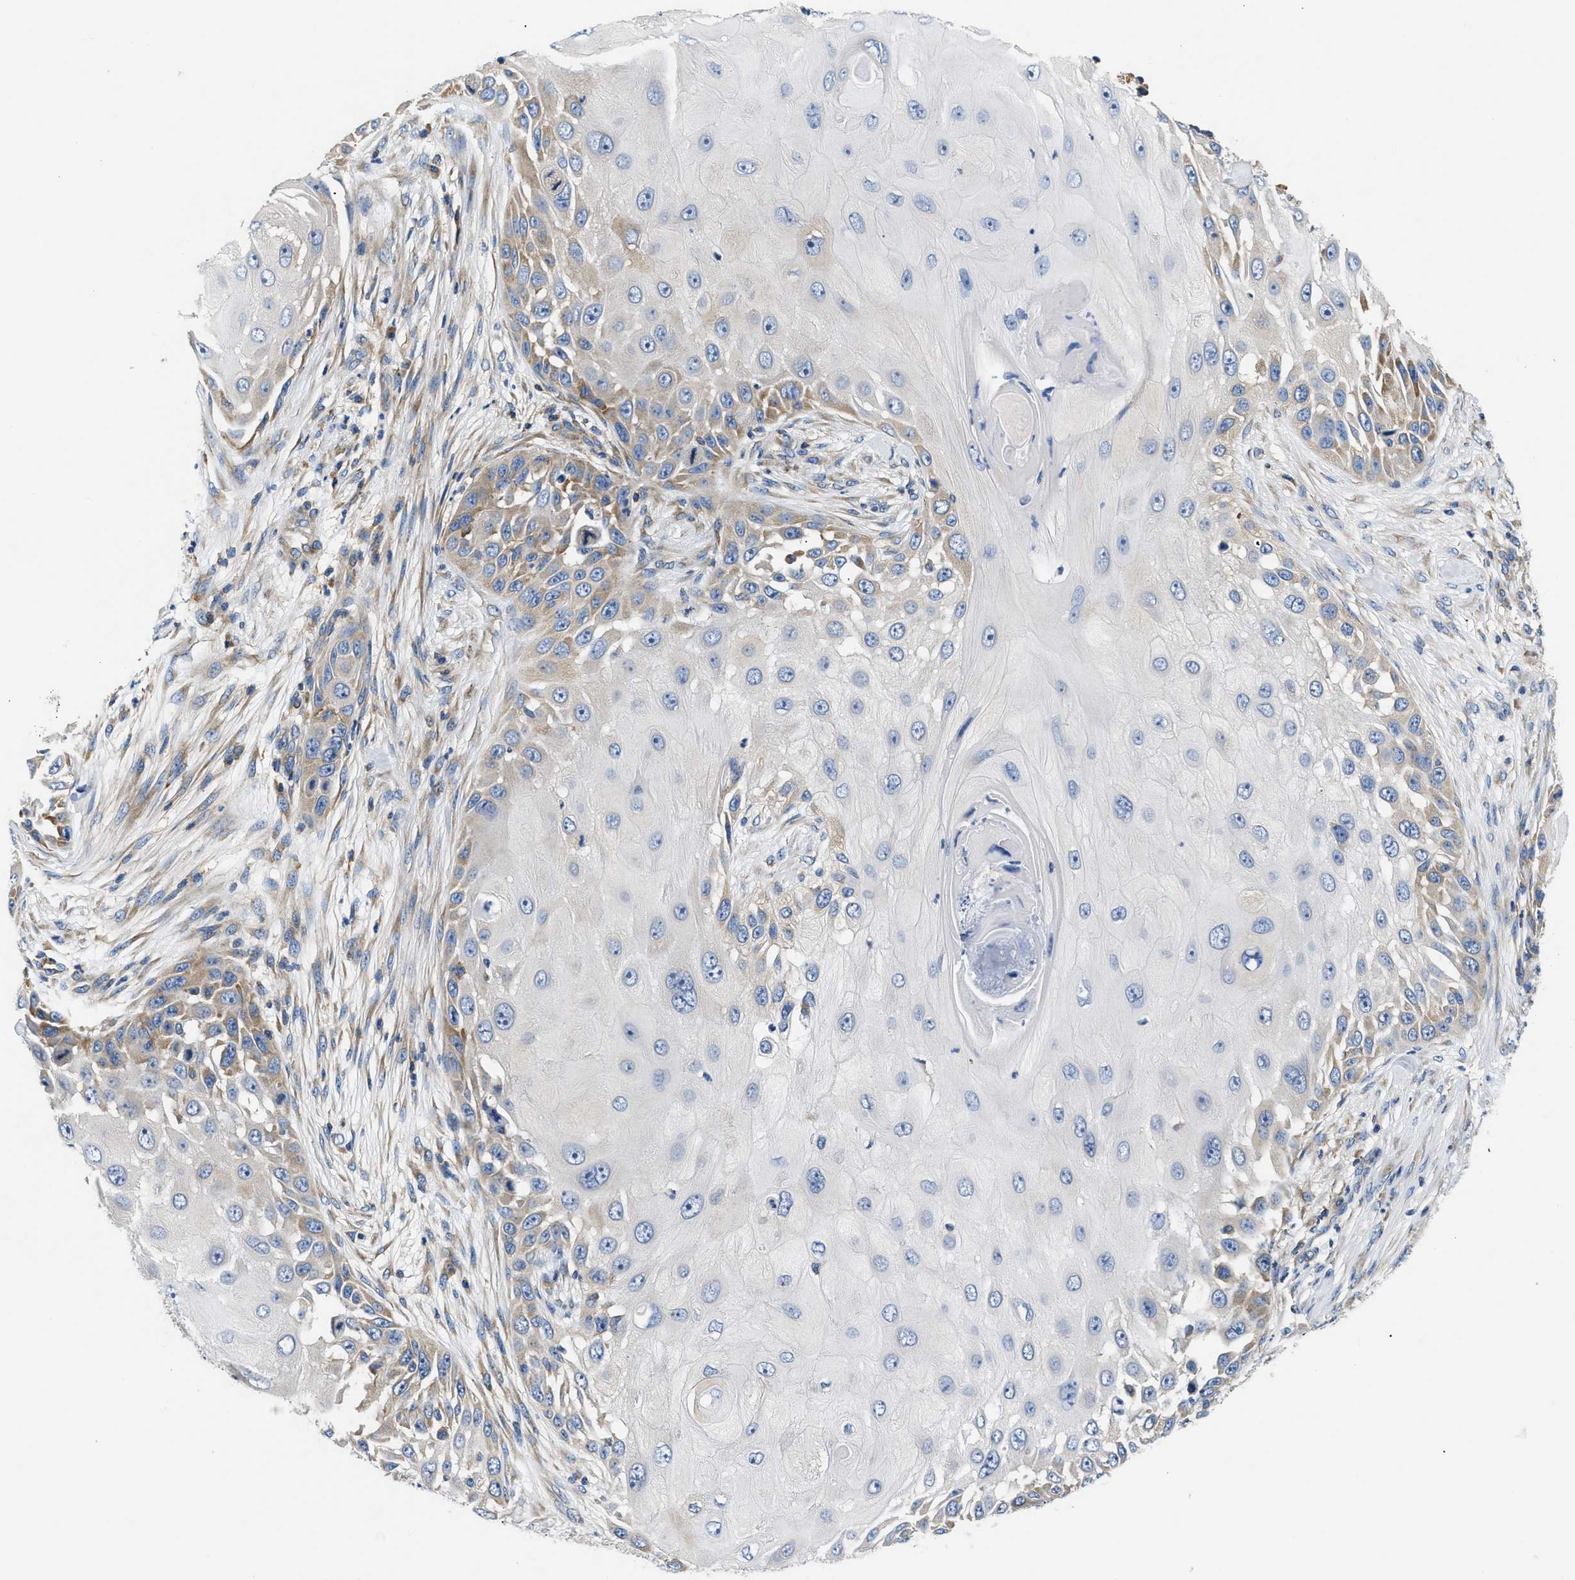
{"staining": {"intensity": "weak", "quantity": "<25%", "location": "cytoplasmic/membranous"}, "tissue": "skin cancer", "cell_type": "Tumor cells", "image_type": "cancer", "snomed": [{"axis": "morphology", "description": "Squamous cell carcinoma, NOS"}, {"axis": "topography", "description": "Skin"}], "caption": "This image is of skin squamous cell carcinoma stained with immunohistochemistry (IHC) to label a protein in brown with the nuclei are counter-stained blue. There is no positivity in tumor cells. (Stains: DAB (3,3'-diaminobenzidine) immunohistochemistry with hematoxylin counter stain, Microscopy: brightfield microscopy at high magnification).", "gene": "ABCF1", "patient": {"sex": "female", "age": 44}}